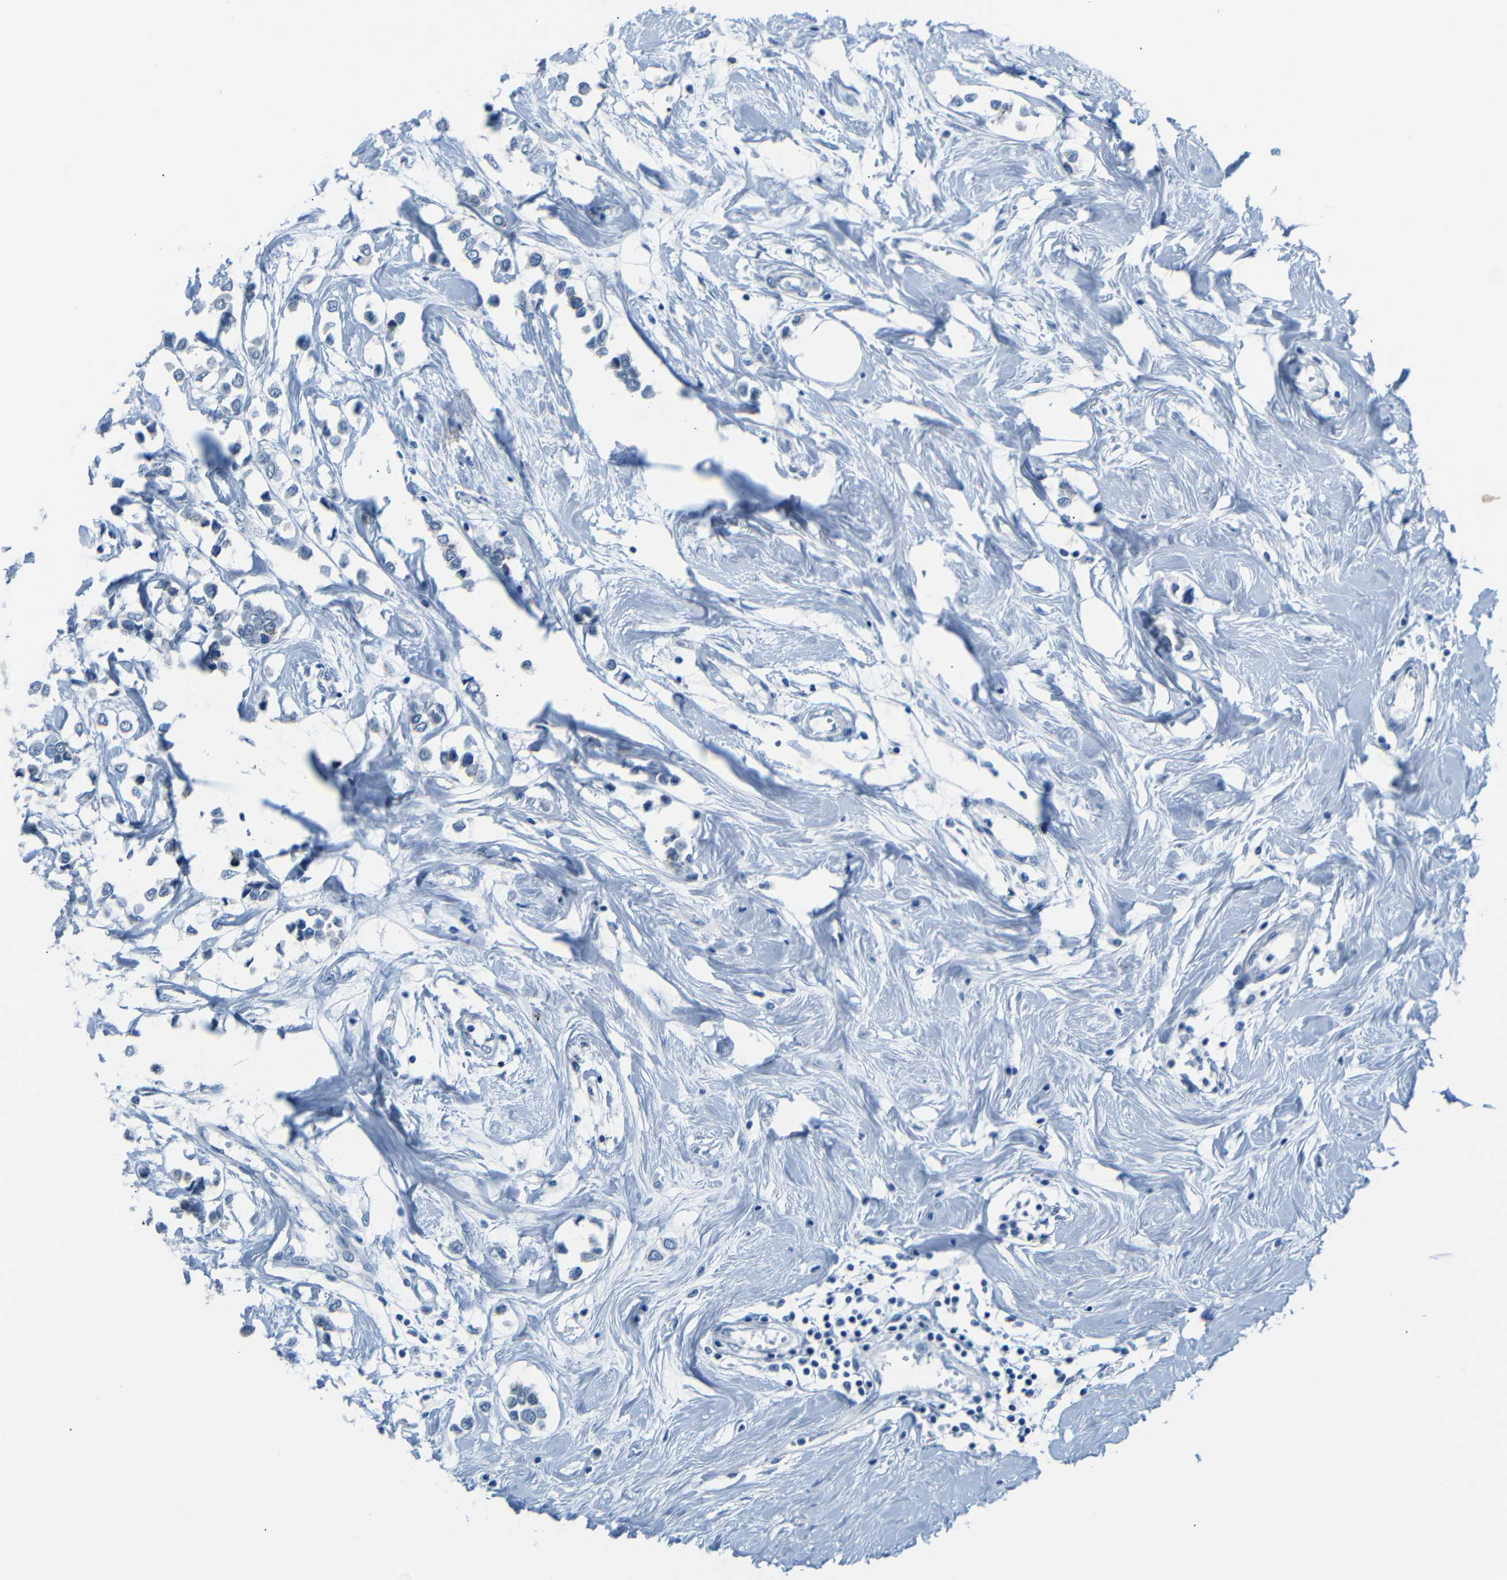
{"staining": {"intensity": "negative", "quantity": "none", "location": "none"}, "tissue": "breast cancer", "cell_type": "Tumor cells", "image_type": "cancer", "snomed": [{"axis": "morphology", "description": "Lobular carcinoma"}, {"axis": "topography", "description": "Breast"}], "caption": "Immunohistochemistry (IHC) image of neoplastic tissue: human breast cancer stained with DAB displays no significant protein positivity in tumor cells. (DAB immunohistochemistry, high magnification).", "gene": "ANK3", "patient": {"sex": "female", "age": 51}}